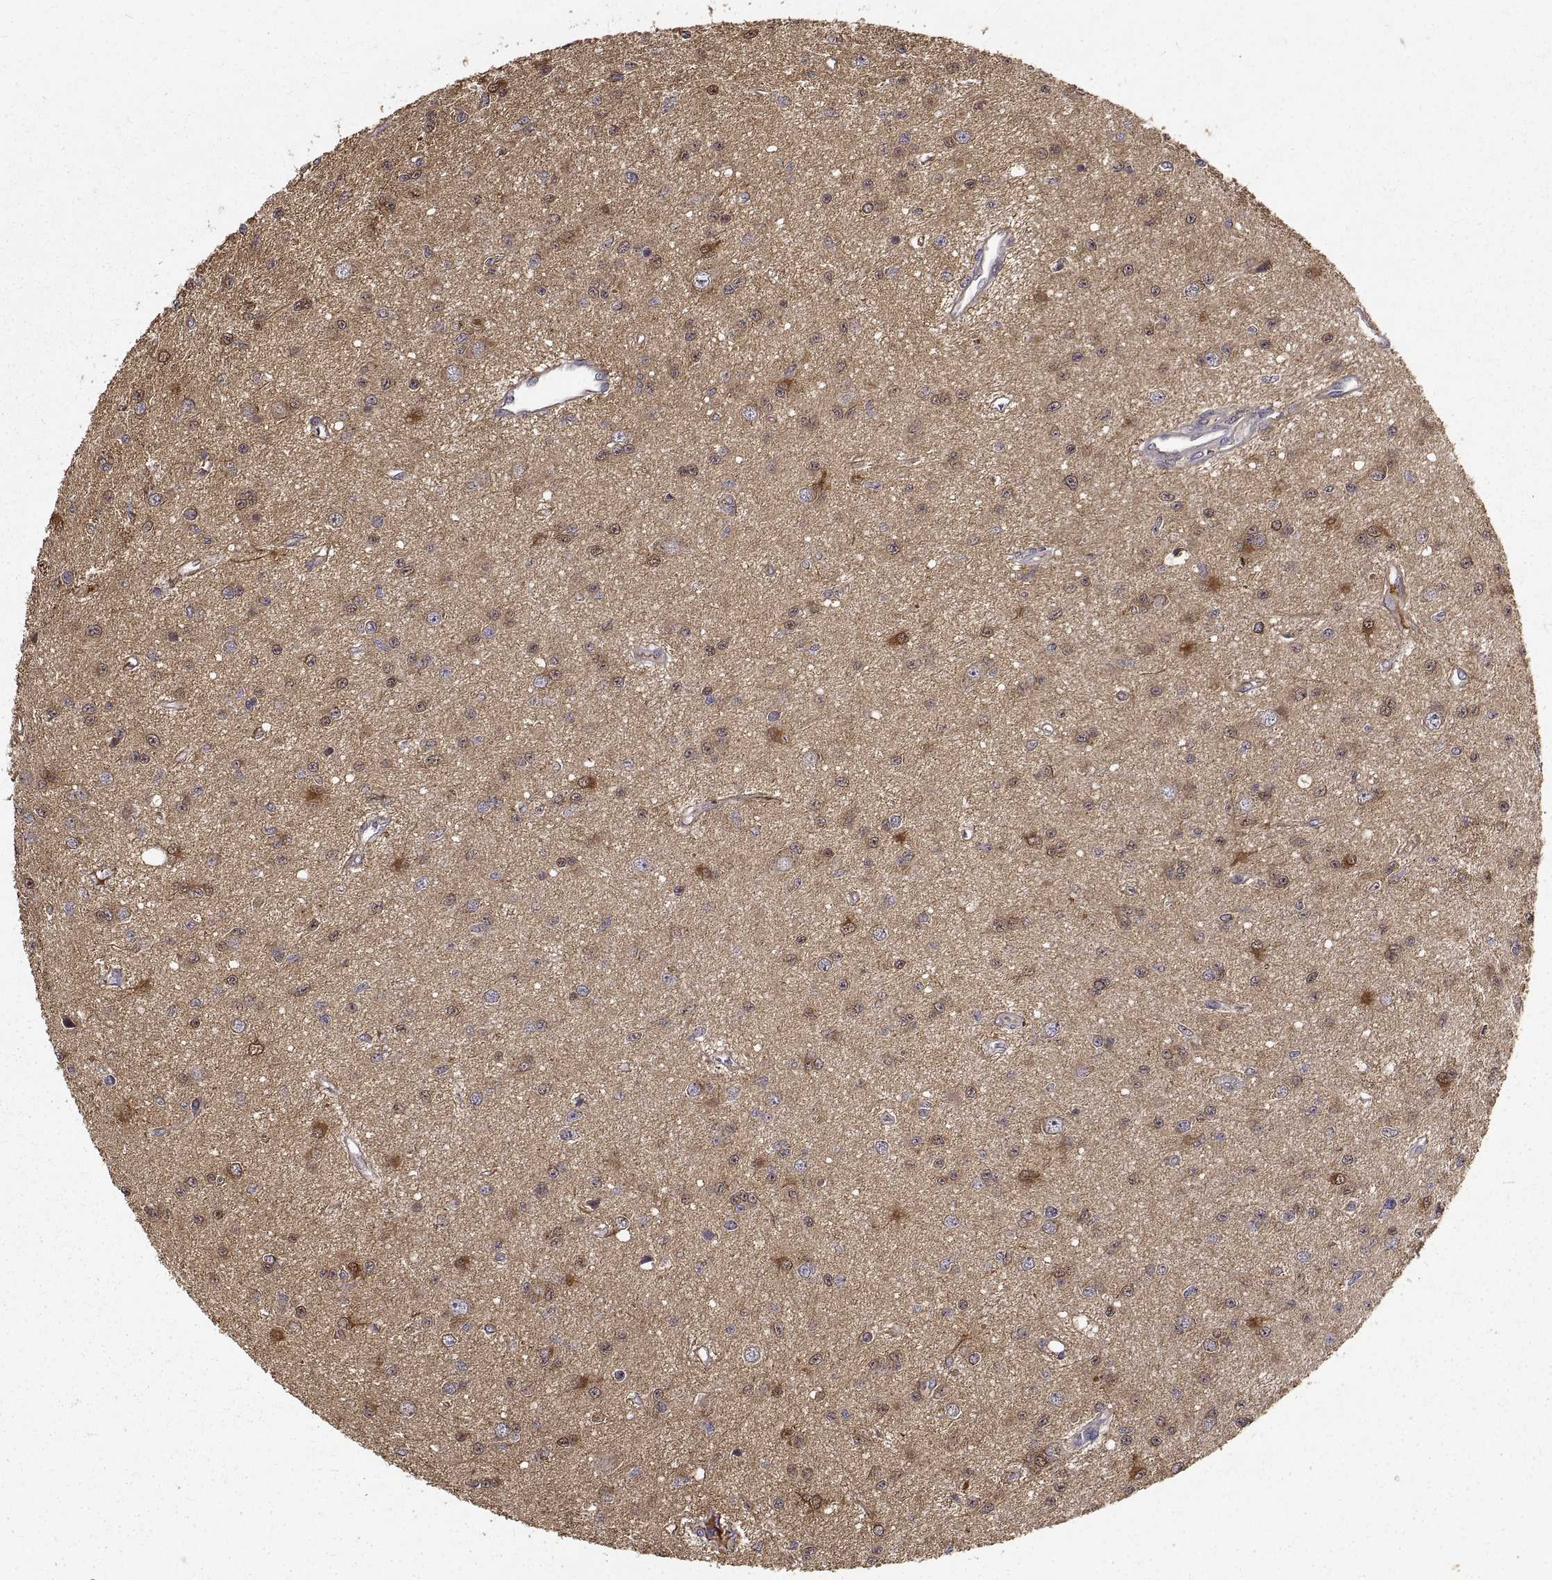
{"staining": {"intensity": "weak", "quantity": "25%-75%", "location": "cytoplasmic/membranous"}, "tissue": "glioma", "cell_type": "Tumor cells", "image_type": "cancer", "snomed": [{"axis": "morphology", "description": "Glioma, malignant, Low grade"}, {"axis": "topography", "description": "Brain"}], "caption": "Brown immunohistochemical staining in human glioma shows weak cytoplasmic/membranous positivity in approximately 25%-75% of tumor cells.", "gene": "PEA15", "patient": {"sex": "female", "age": 45}}